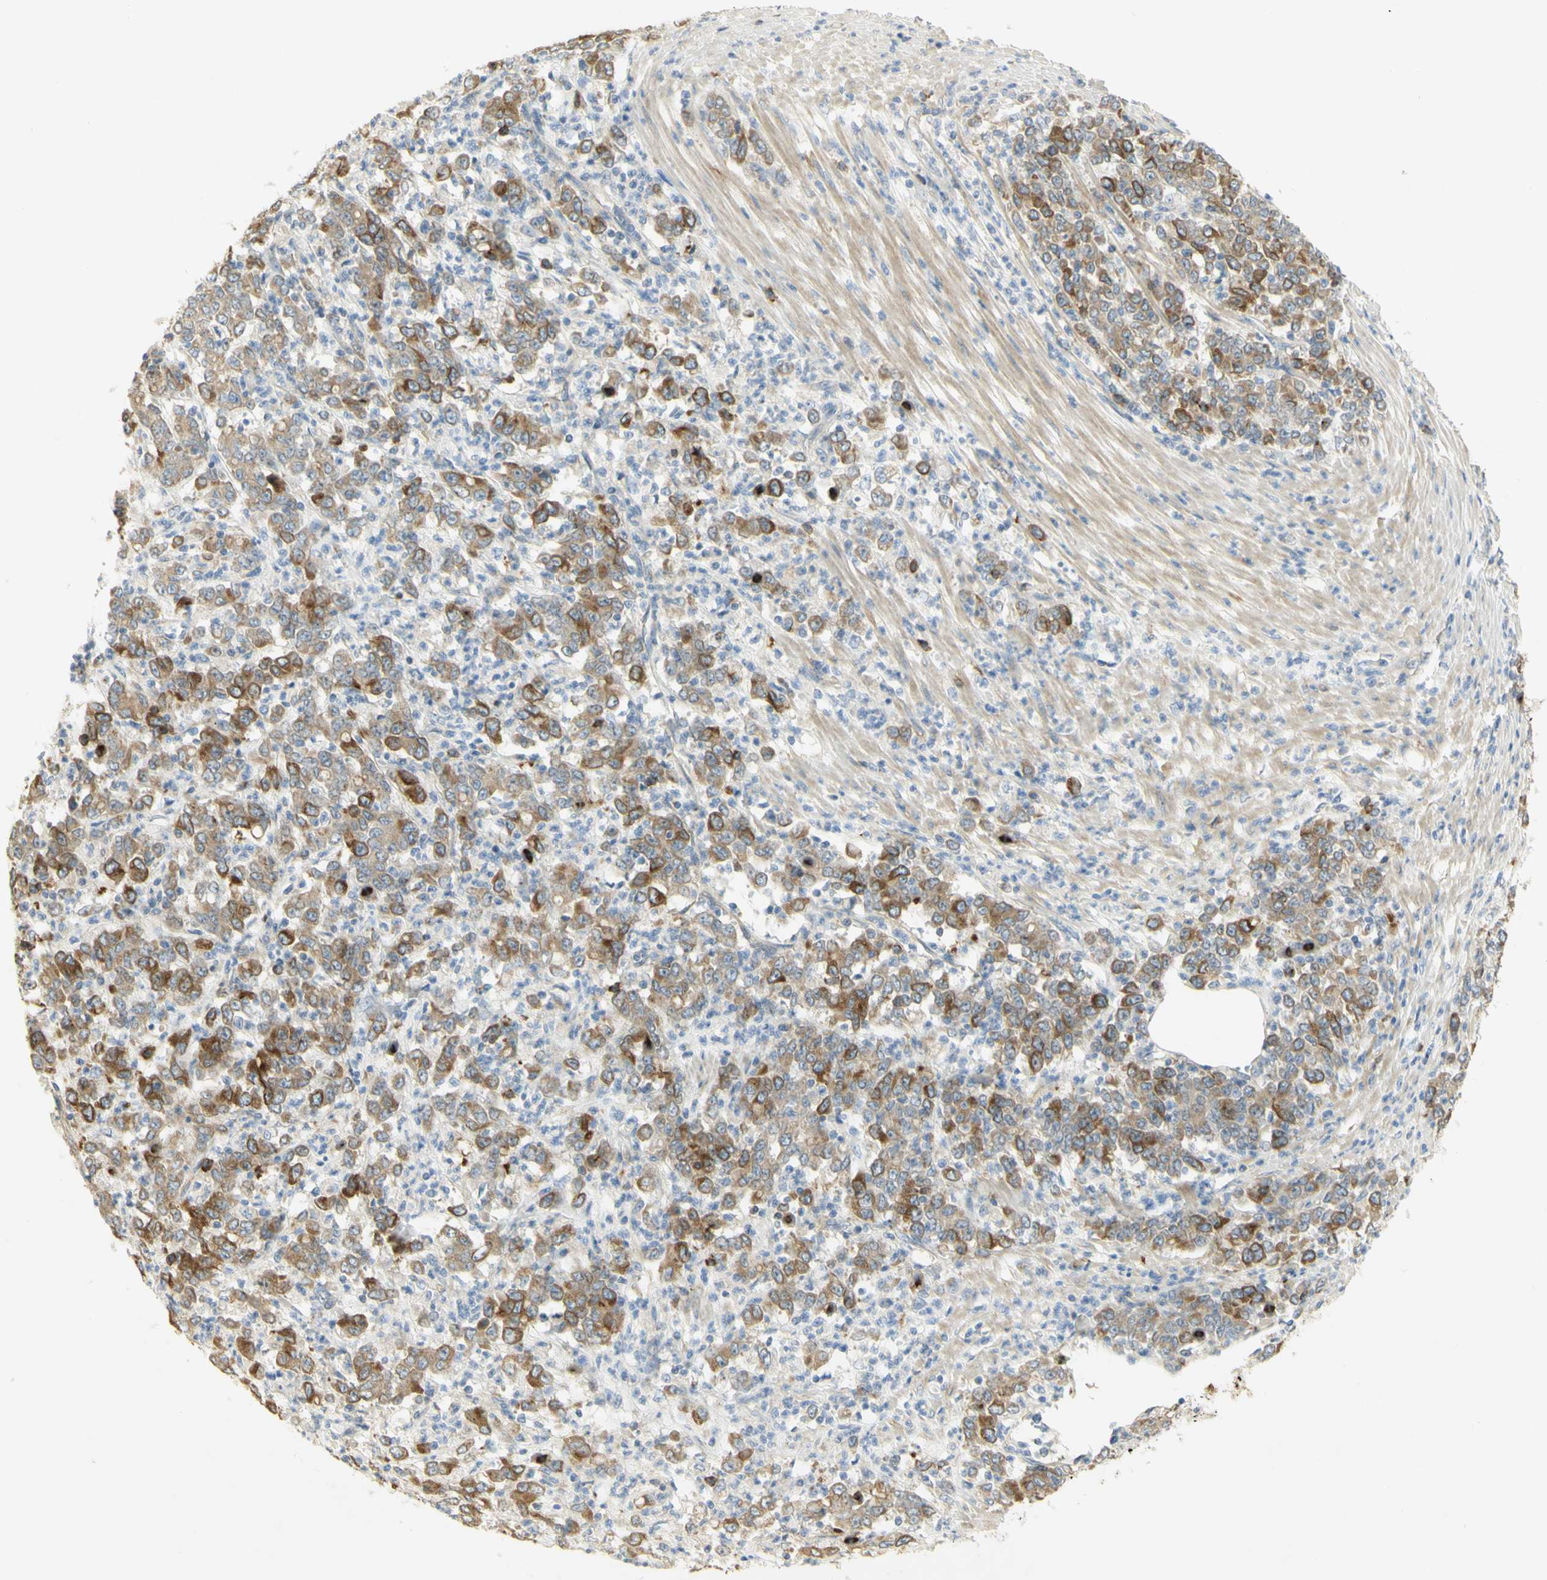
{"staining": {"intensity": "strong", "quantity": "25%-75%", "location": "cytoplasmic/membranous"}, "tissue": "stomach cancer", "cell_type": "Tumor cells", "image_type": "cancer", "snomed": [{"axis": "morphology", "description": "Adenocarcinoma, NOS"}, {"axis": "topography", "description": "Stomach, lower"}], "caption": "This is an image of immunohistochemistry (IHC) staining of stomach adenocarcinoma, which shows strong staining in the cytoplasmic/membranous of tumor cells.", "gene": "KIF11", "patient": {"sex": "female", "age": 71}}